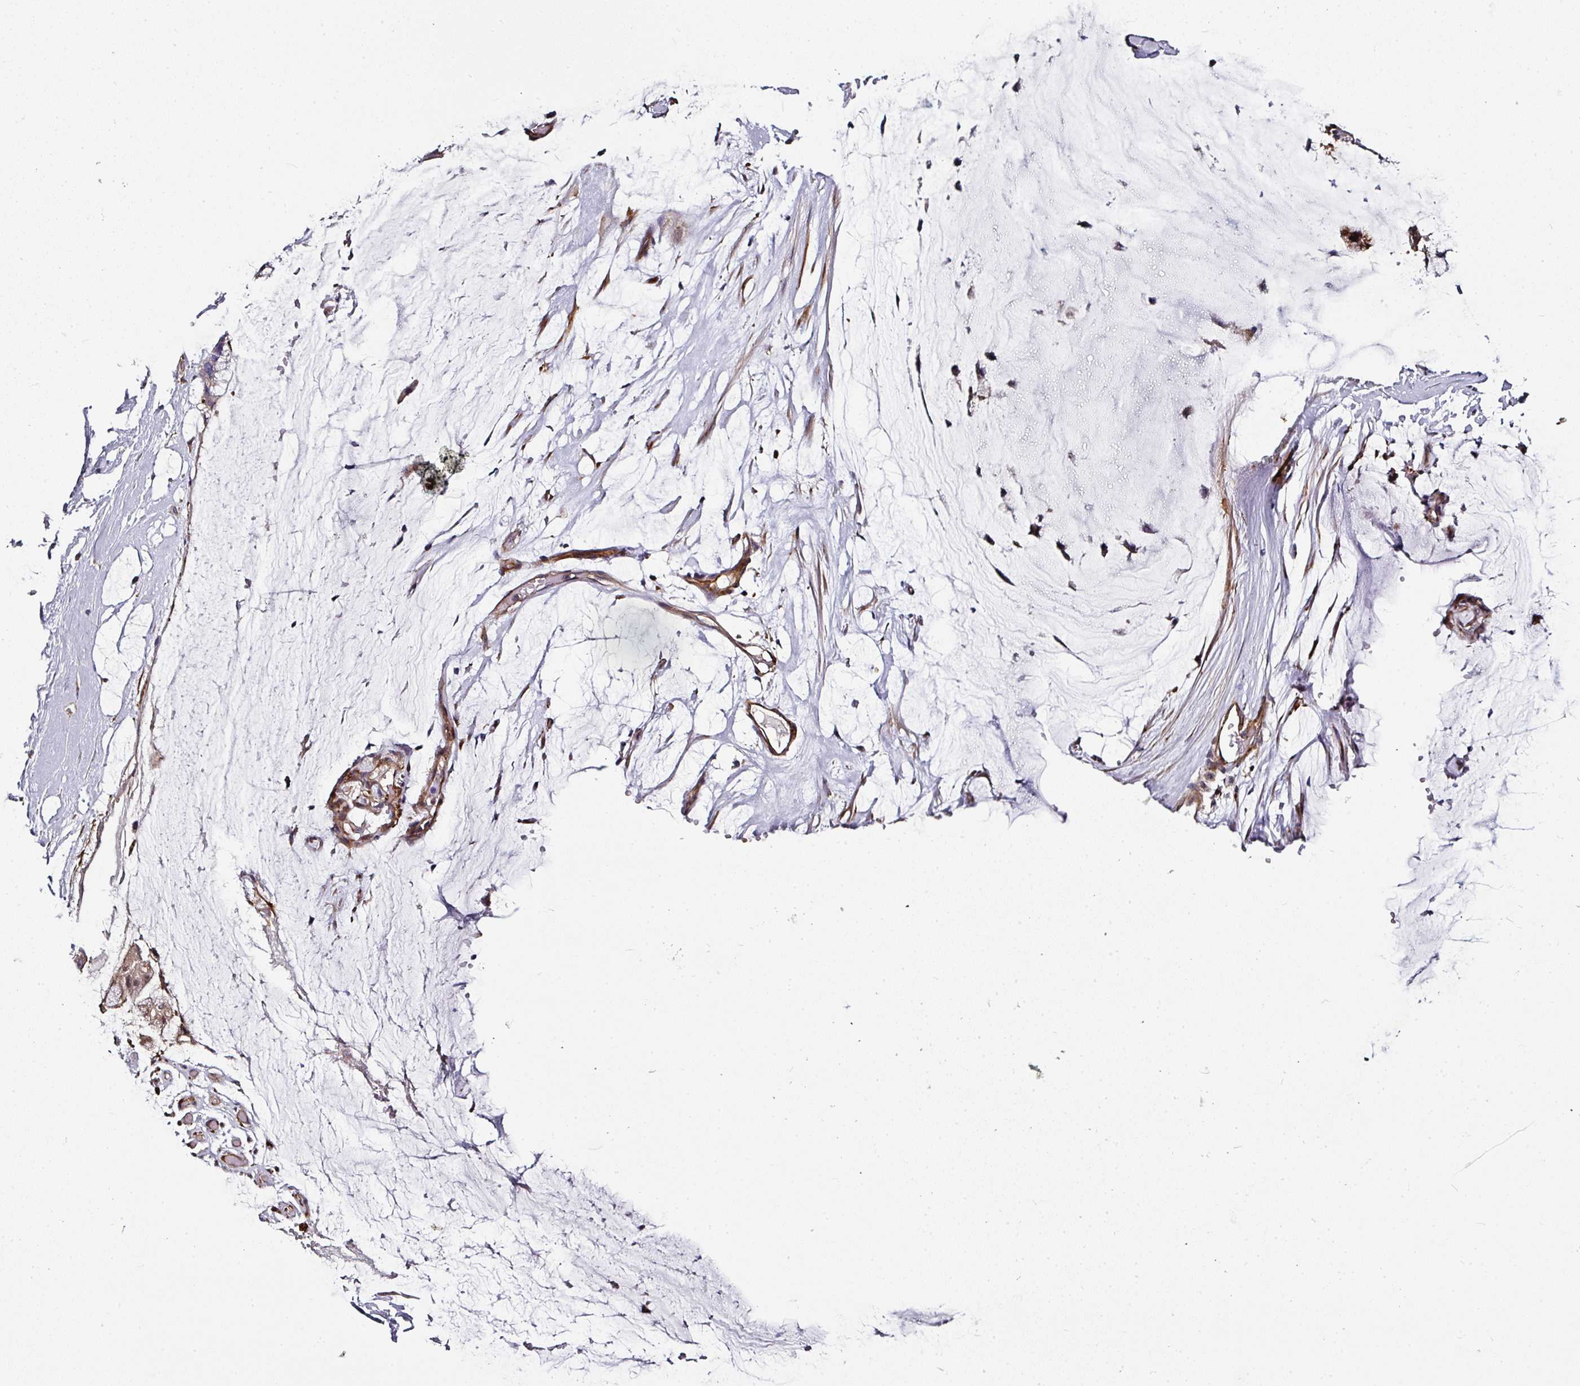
{"staining": {"intensity": "moderate", "quantity": "25%-75%", "location": "cytoplasmic/membranous"}, "tissue": "ovarian cancer", "cell_type": "Tumor cells", "image_type": "cancer", "snomed": [{"axis": "morphology", "description": "Cystadenocarcinoma, mucinous, NOS"}, {"axis": "topography", "description": "Ovary"}], "caption": "IHC of human ovarian cancer (mucinous cystadenocarcinoma) displays medium levels of moderate cytoplasmic/membranous expression in about 25%-75% of tumor cells. (DAB (3,3'-diaminobenzidine) IHC, brown staining for protein, blue staining for nuclei).", "gene": "BEND5", "patient": {"sex": "female", "age": 39}}